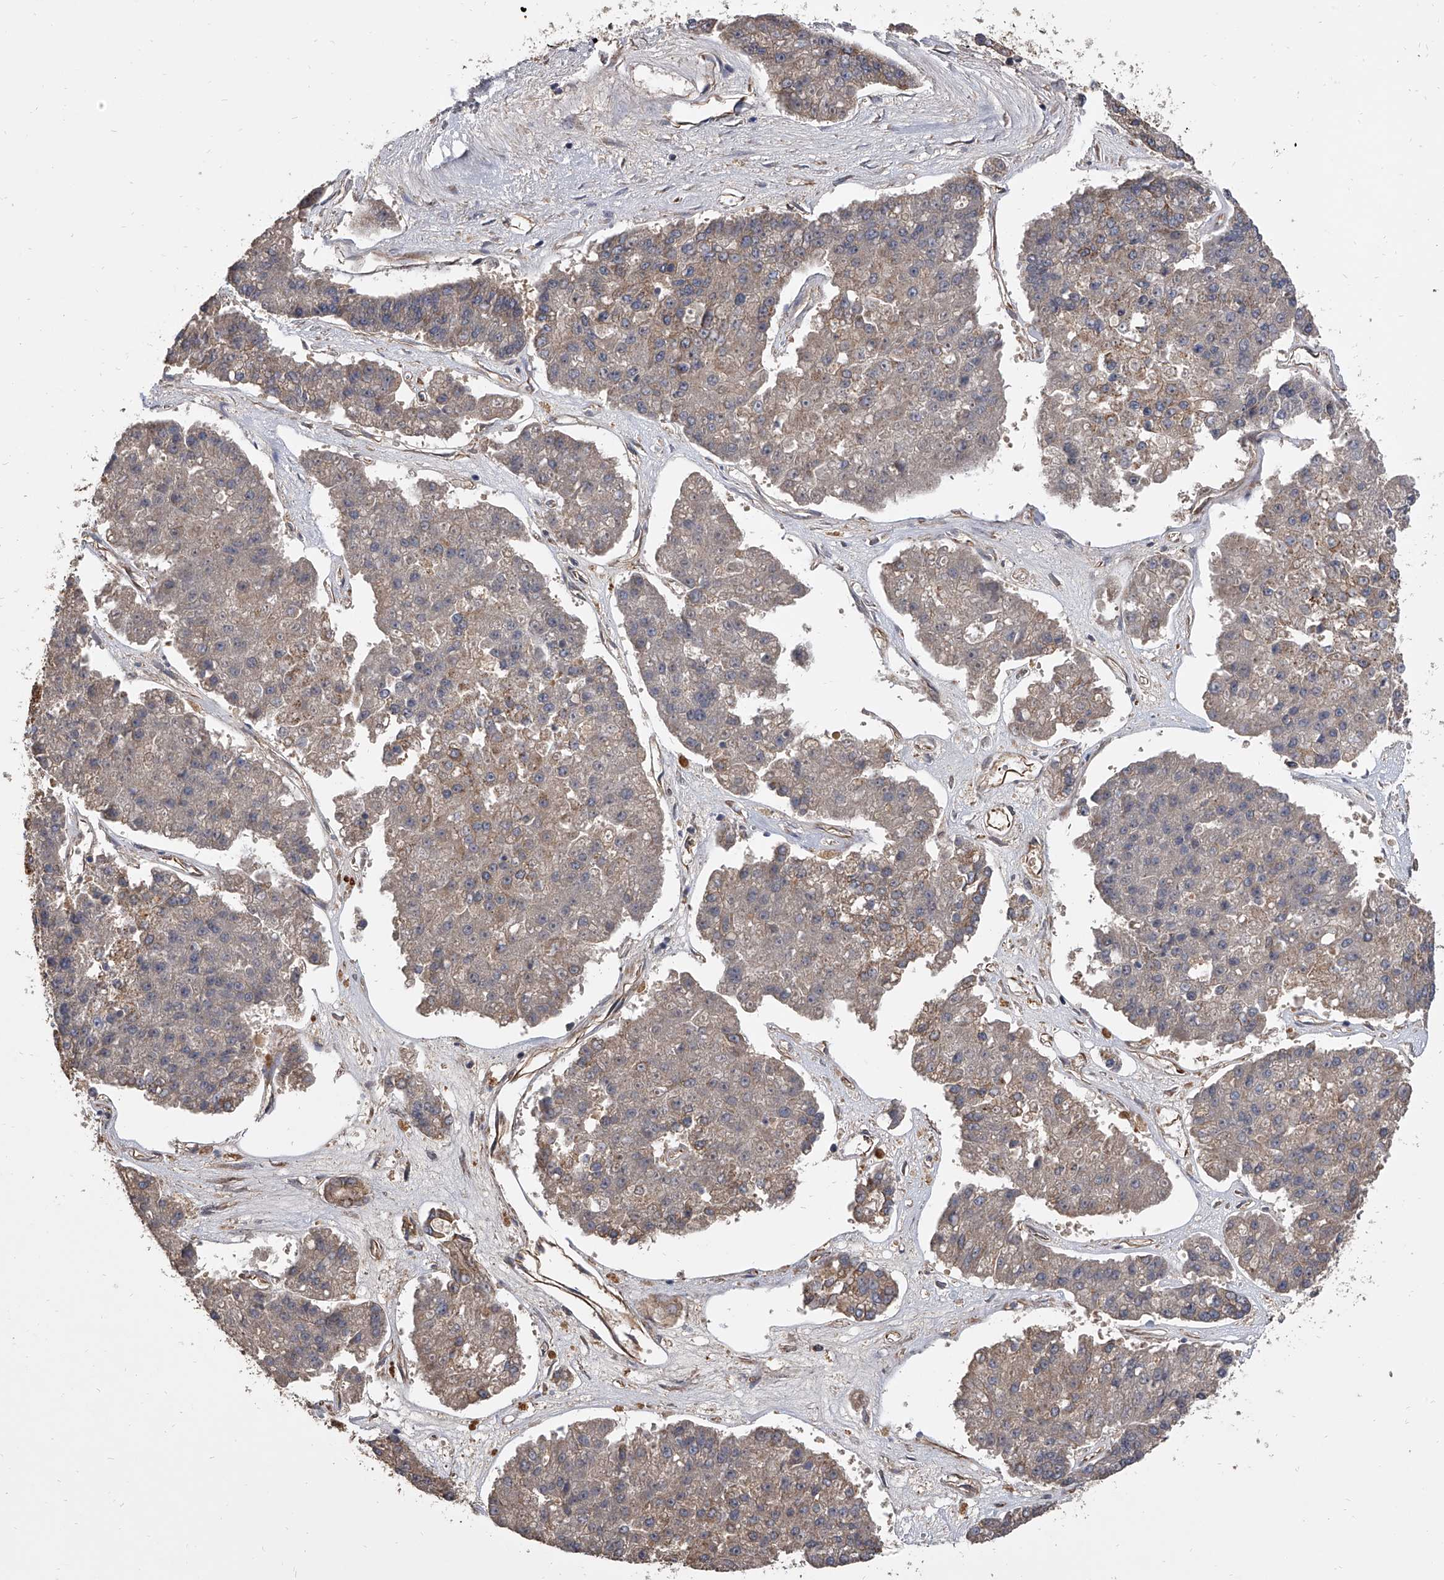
{"staining": {"intensity": "weak", "quantity": "<25%", "location": "cytoplasmic/membranous"}, "tissue": "pancreatic cancer", "cell_type": "Tumor cells", "image_type": "cancer", "snomed": [{"axis": "morphology", "description": "Adenocarcinoma, NOS"}, {"axis": "topography", "description": "Pancreas"}], "caption": "A high-resolution histopathology image shows immunohistochemistry staining of pancreatic adenocarcinoma, which shows no significant positivity in tumor cells.", "gene": "EXOC4", "patient": {"sex": "male", "age": 50}}